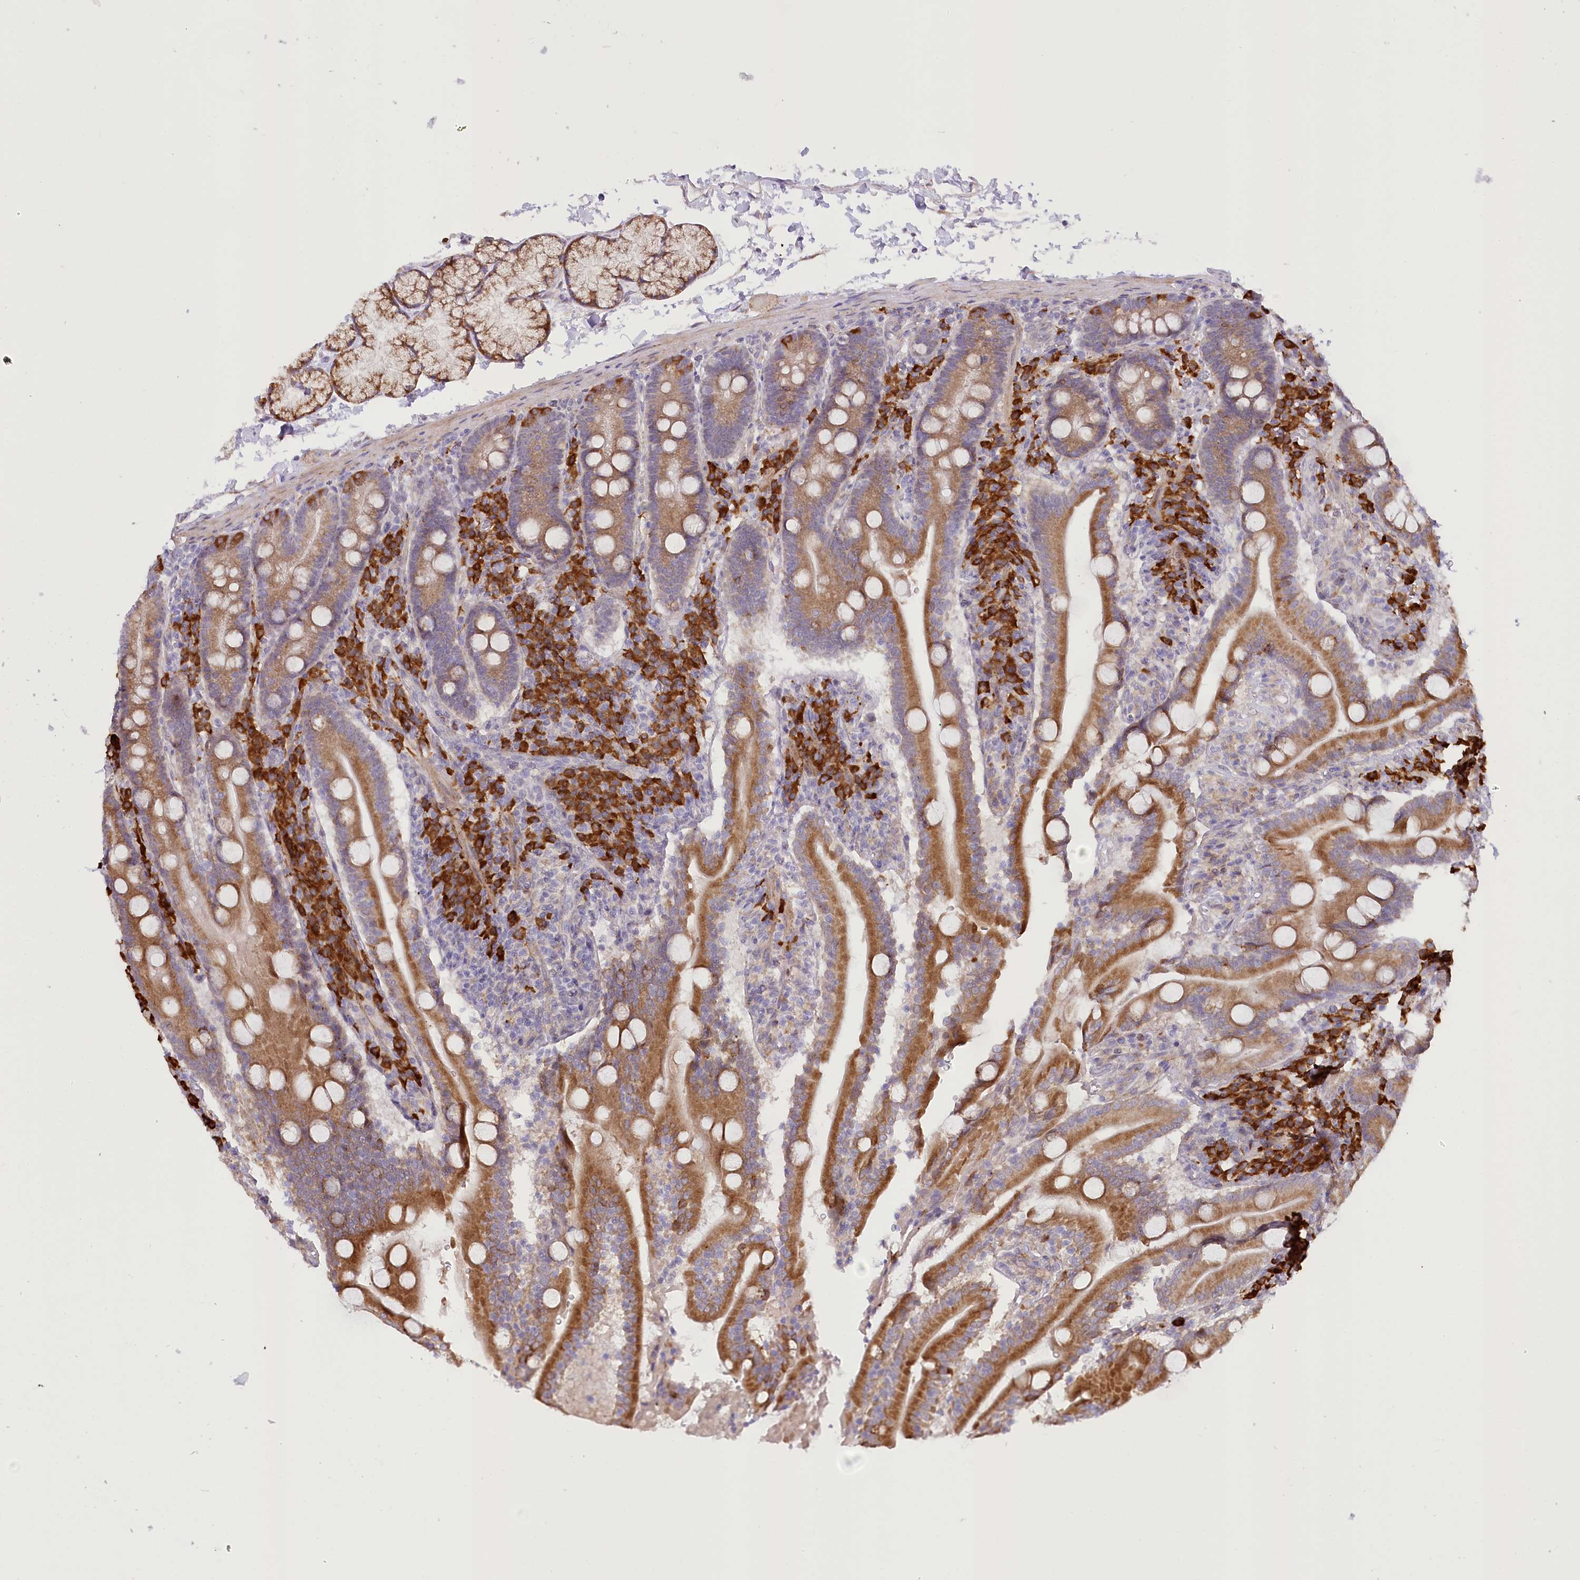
{"staining": {"intensity": "moderate", "quantity": "25%-75%", "location": "cytoplasmic/membranous"}, "tissue": "duodenum", "cell_type": "Glandular cells", "image_type": "normal", "snomed": [{"axis": "morphology", "description": "Normal tissue, NOS"}, {"axis": "topography", "description": "Duodenum"}], "caption": "The histopathology image shows staining of benign duodenum, revealing moderate cytoplasmic/membranous protein staining (brown color) within glandular cells.", "gene": "NCKAP5", "patient": {"sex": "male", "age": 35}}